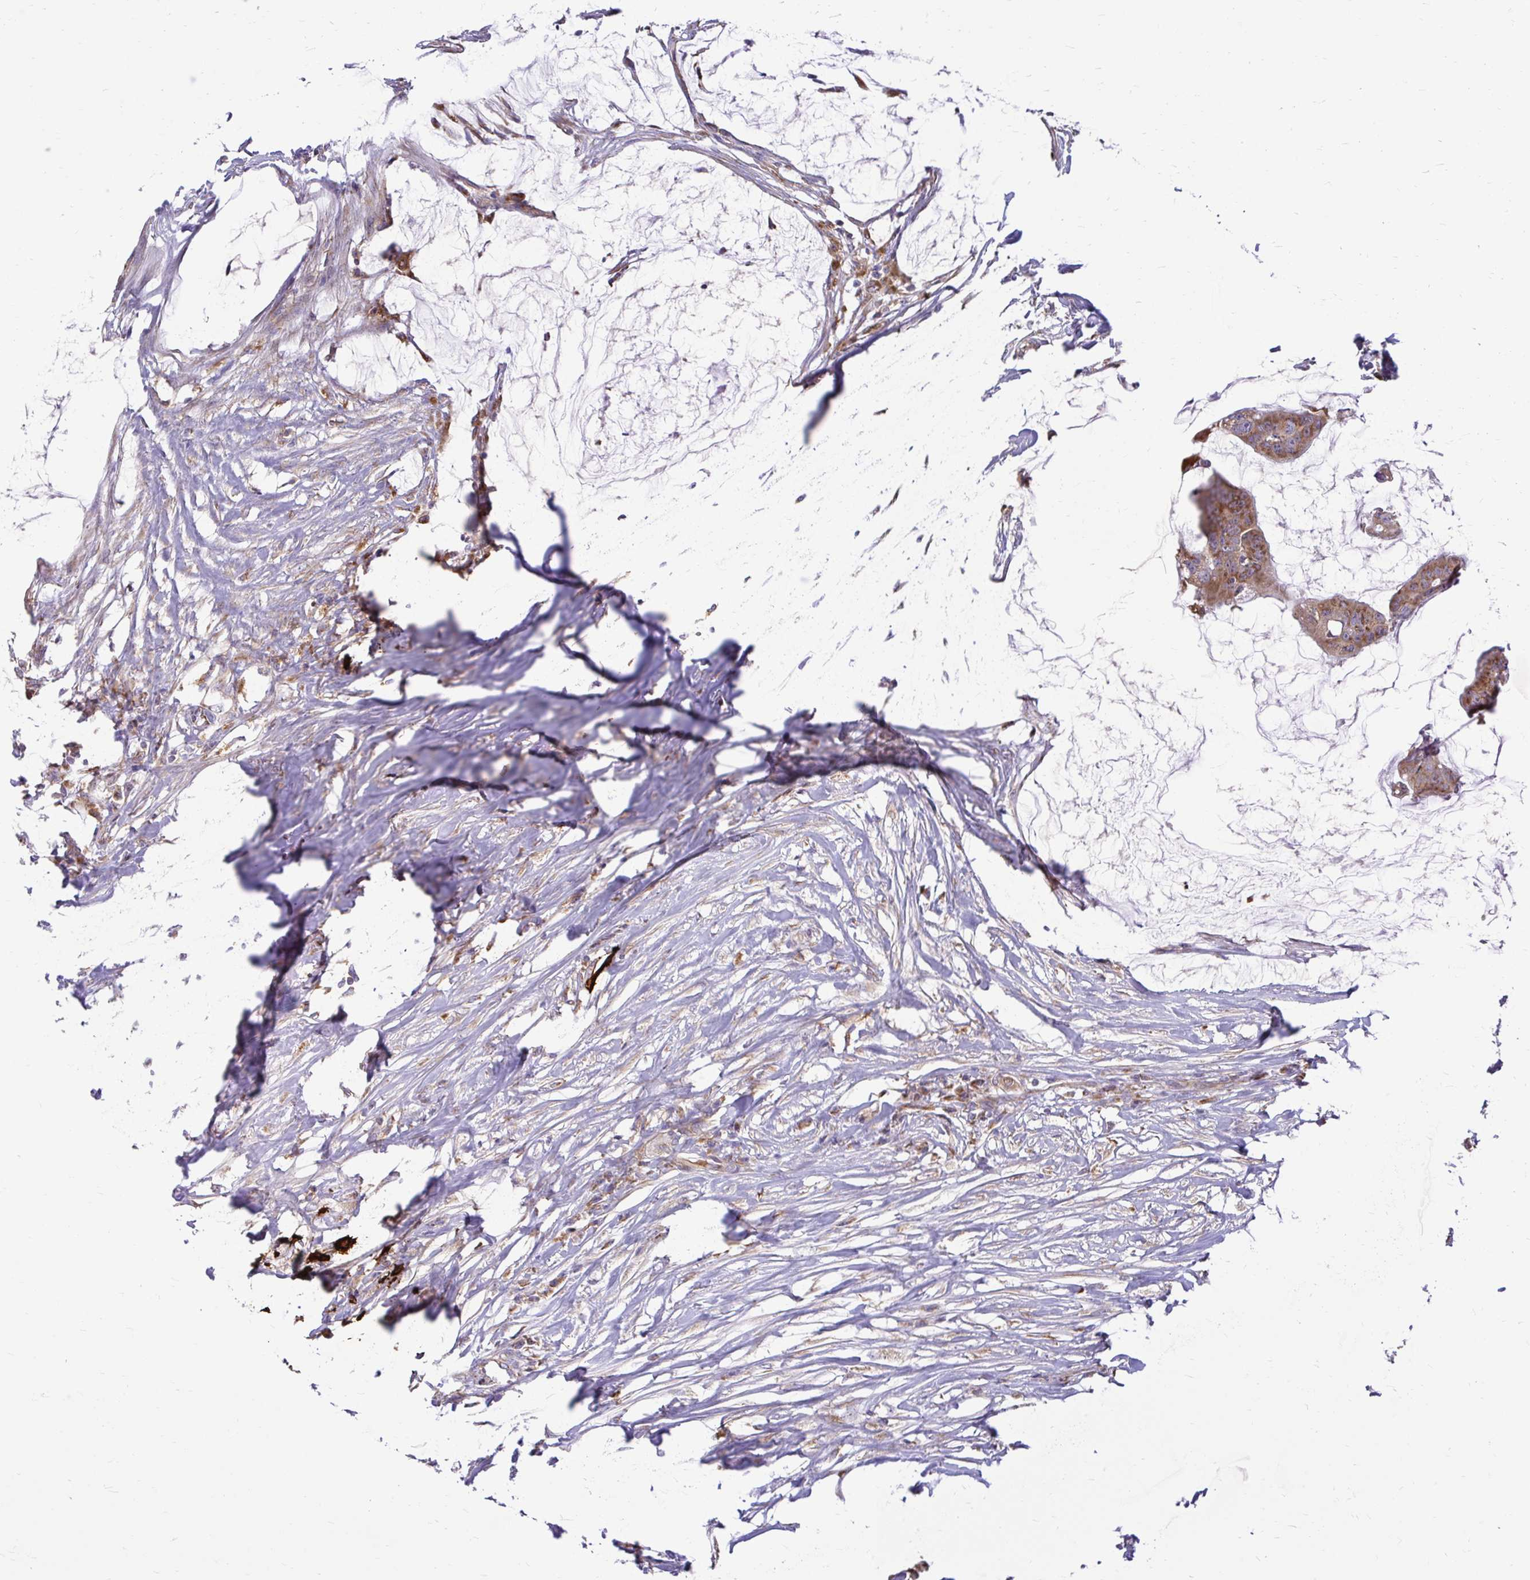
{"staining": {"intensity": "moderate", "quantity": ">75%", "location": "cytoplasmic/membranous"}, "tissue": "colorectal cancer", "cell_type": "Tumor cells", "image_type": "cancer", "snomed": [{"axis": "morphology", "description": "Adenocarcinoma, NOS"}, {"axis": "topography", "description": "Colon"}], "caption": "Moderate cytoplasmic/membranous protein positivity is identified in approximately >75% of tumor cells in colorectal cancer. (Stains: DAB (3,3'-diaminobenzidine) in brown, nuclei in blue, Microscopy: brightfield microscopy at high magnification).", "gene": "VTI1B", "patient": {"sex": "male", "age": 62}}